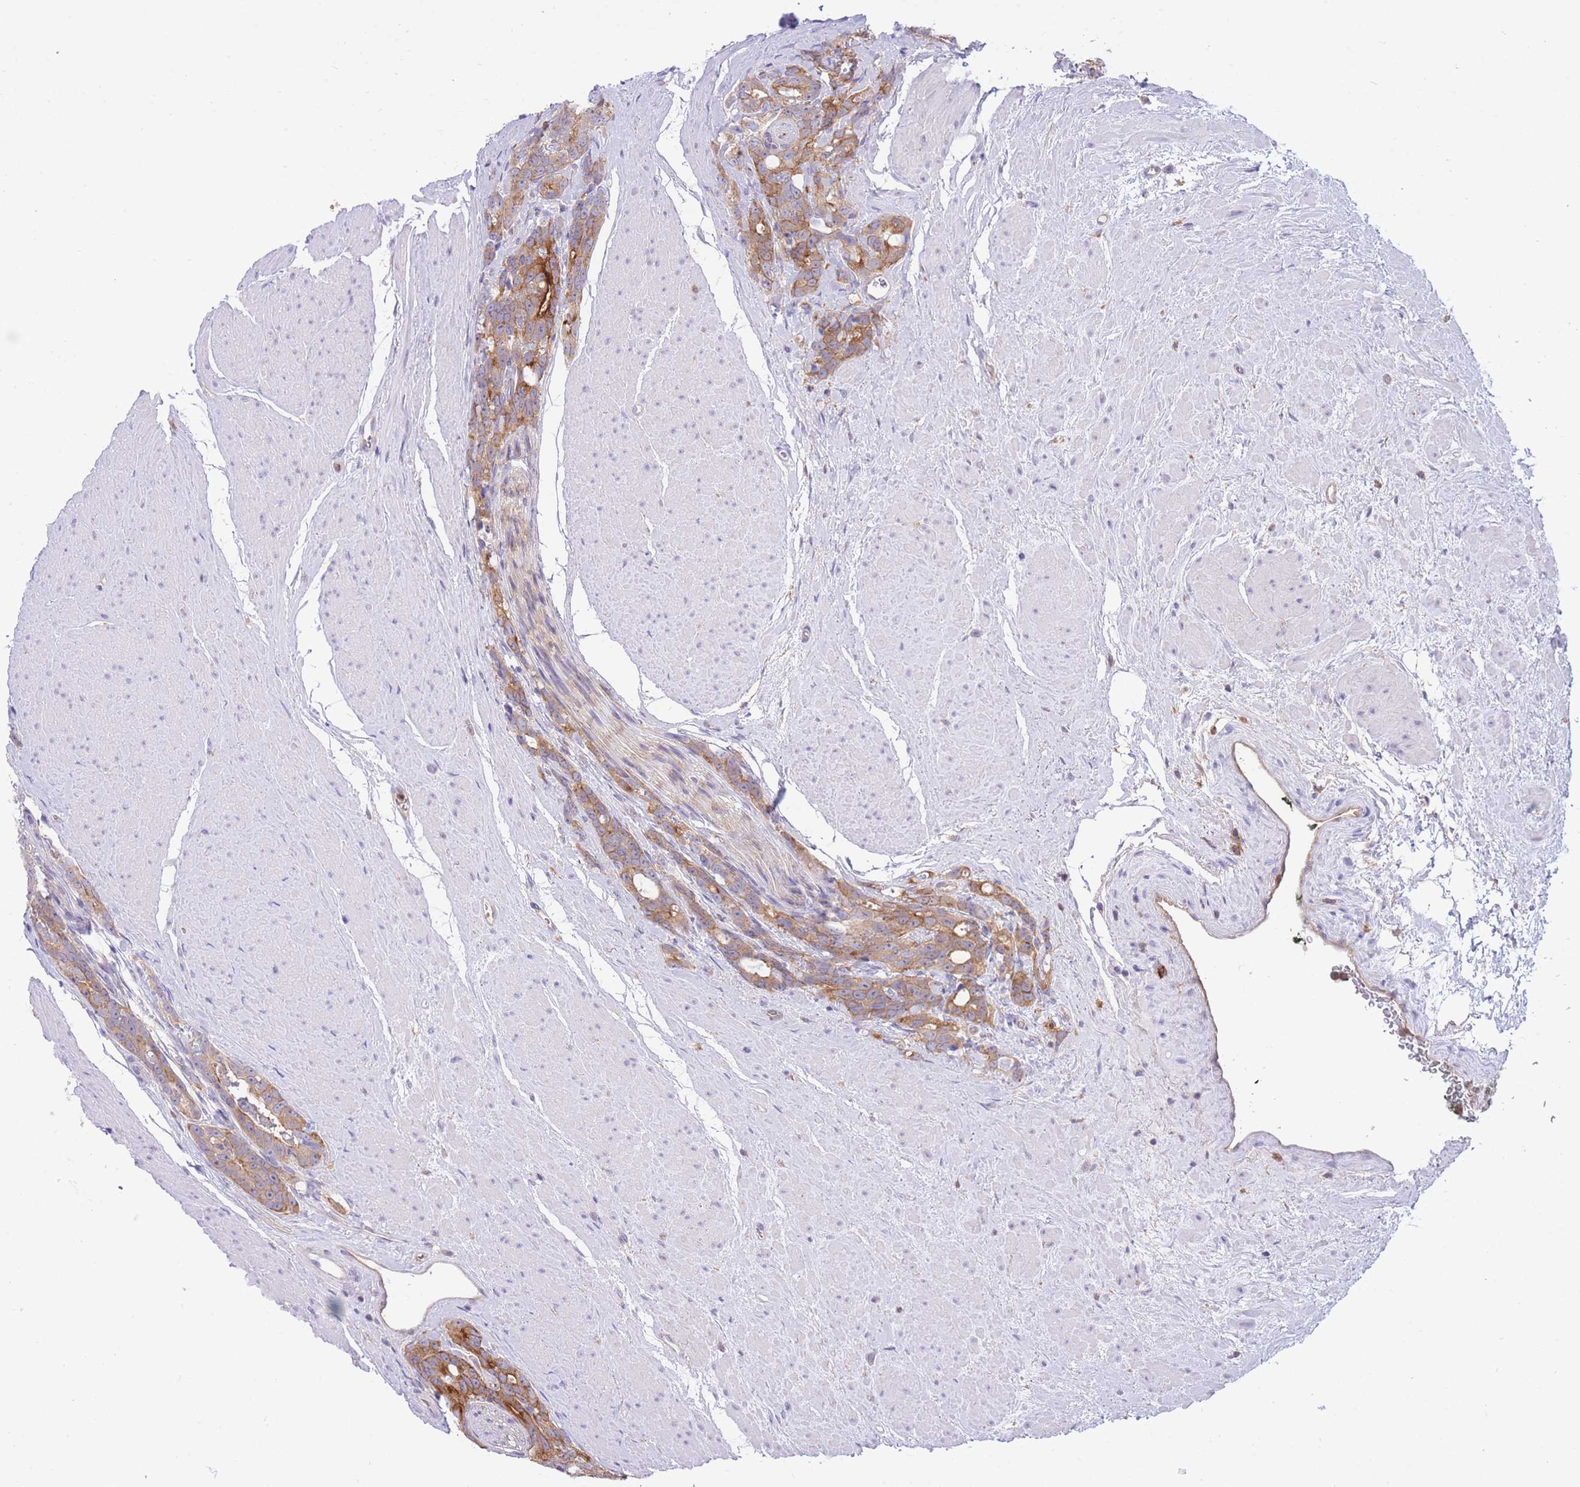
{"staining": {"intensity": "moderate", "quantity": ">75%", "location": "cytoplasmic/membranous"}, "tissue": "prostate cancer", "cell_type": "Tumor cells", "image_type": "cancer", "snomed": [{"axis": "morphology", "description": "Adenocarcinoma, High grade"}, {"axis": "topography", "description": "Prostate"}], "caption": "Immunohistochemistry (DAB (3,3'-diaminobenzidine)) staining of human prostate cancer (high-grade adenocarcinoma) shows moderate cytoplasmic/membranous protein expression in about >75% of tumor cells. The protein of interest is shown in brown color, while the nuclei are stained blue.", "gene": "NAMPT", "patient": {"sex": "male", "age": 74}}